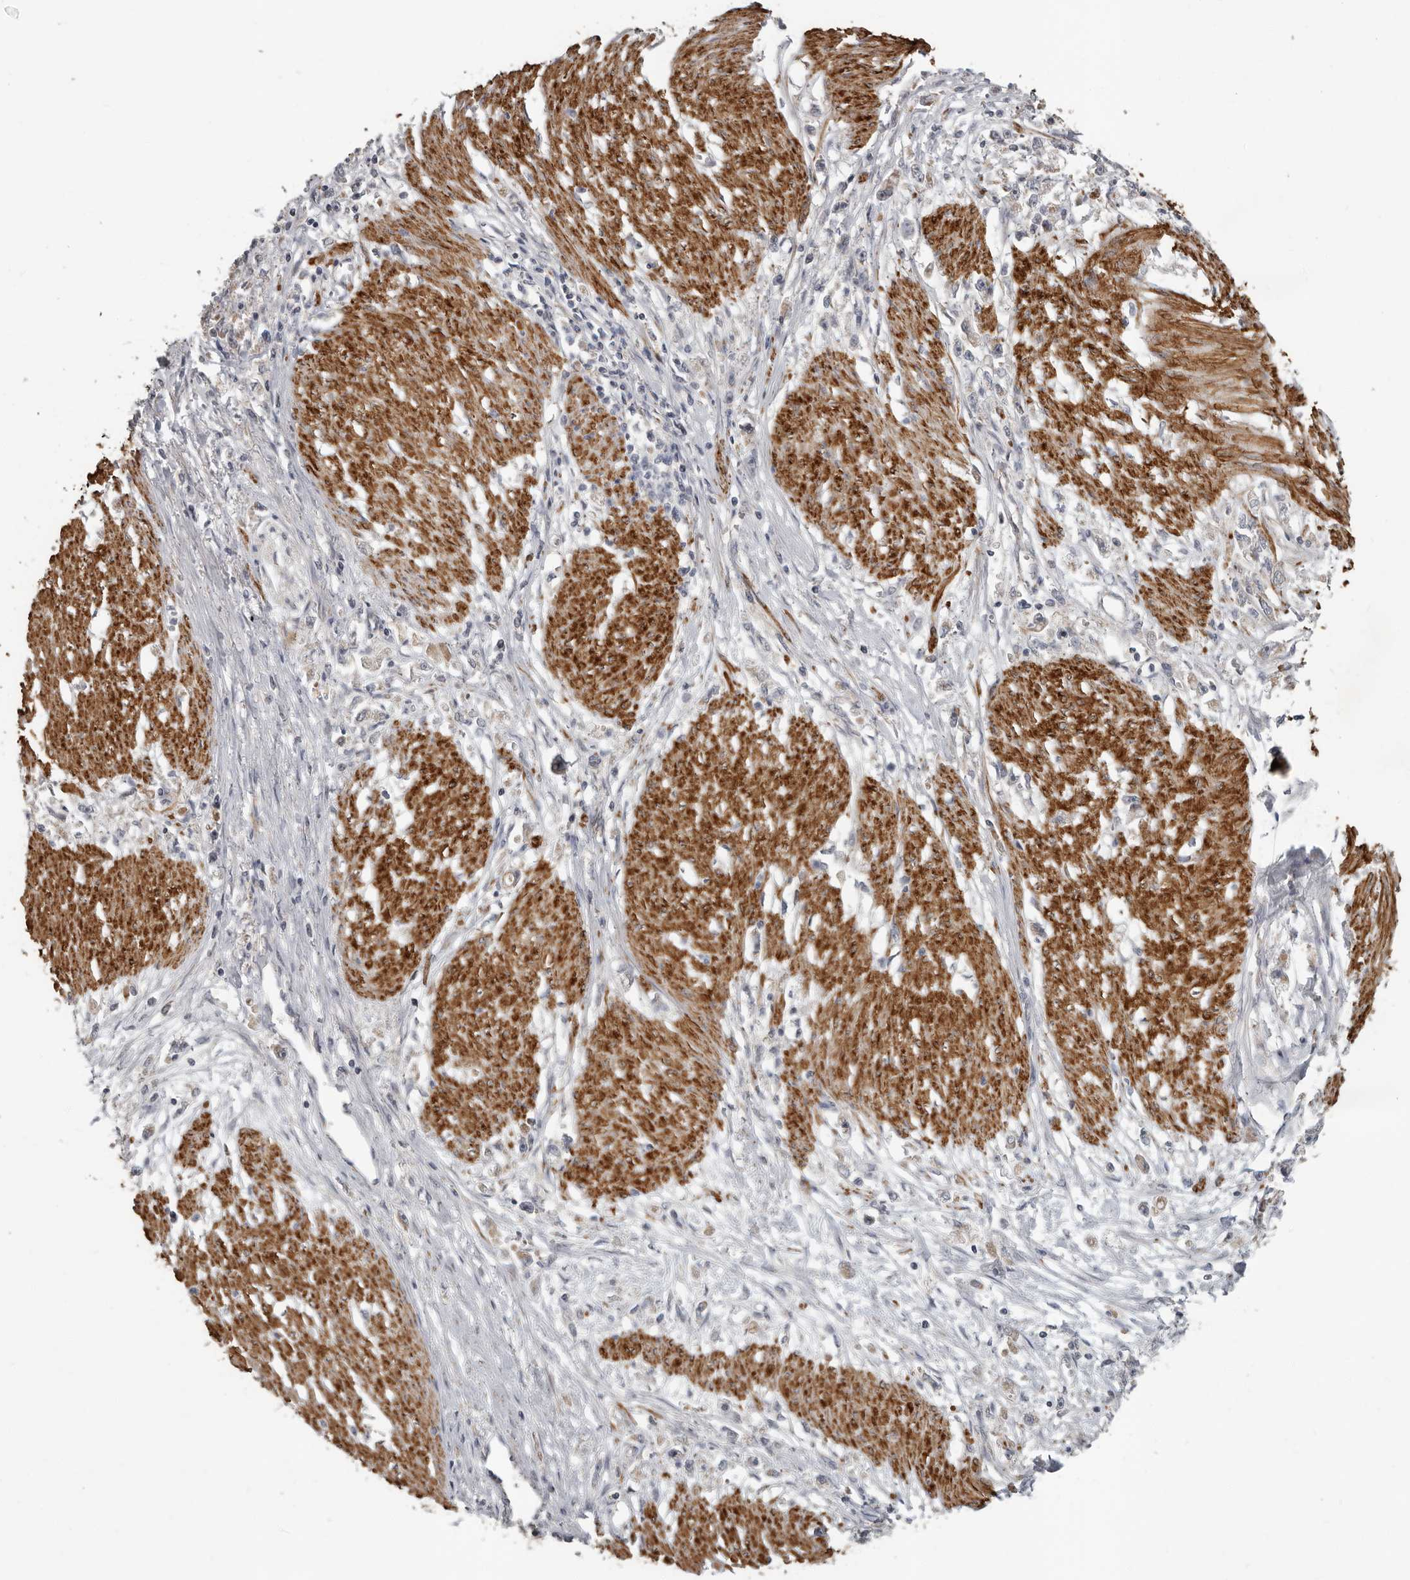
{"staining": {"intensity": "negative", "quantity": "none", "location": "none"}, "tissue": "stomach cancer", "cell_type": "Tumor cells", "image_type": "cancer", "snomed": [{"axis": "morphology", "description": "Adenocarcinoma, NOS"}, {"axis": "topography", "description": "Stomach"}], "caption": "High power microscopy histopathology image of an immunohistochemistry (IHC) histopathology image of adenocarcinoma (stomach), revealing no significant staining in tumor cells. (Immunohistochemistry, brightfield microscopy, high magnification).", "gene": "UNK", "patient": {"sex": "female", "age": 59}}